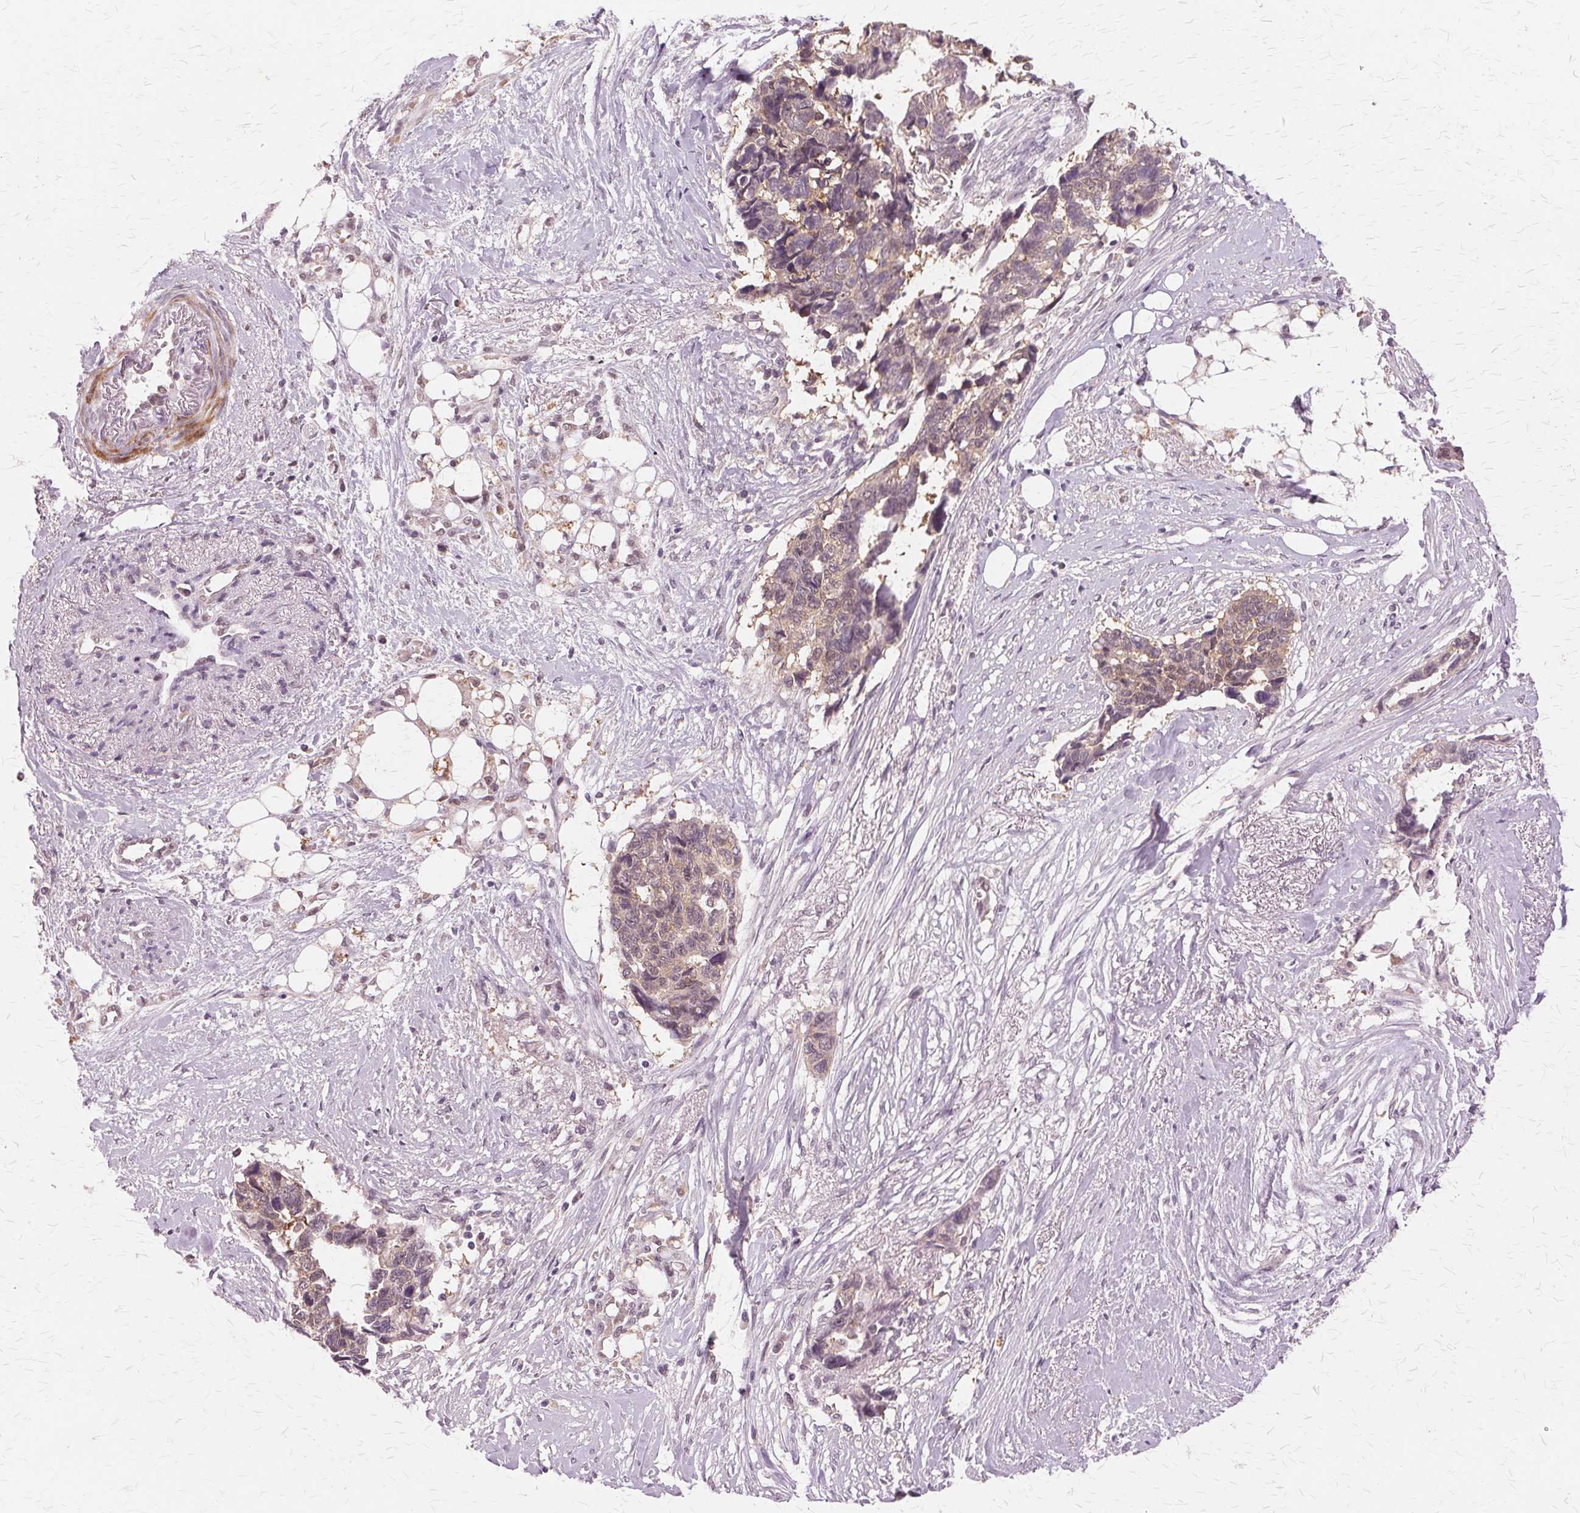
{"staining": {"intensity": "weak", "quantity": "25%-75%", "location": "nuclear"}, "tissue": "ovarian cancer", "cell_type": "Tumor cells", "image_type": "cancer", "snomed": [{"axis": "morphology", "description": "Cystadenocarcinoma, serous, NOS"}, {"axis": "topography", "description": "Ovary"}], "caption": "Protein expression analysis of human serous cystadenocarcinoma (ovarian) reveals weak nuclear expression in about 25%-75% of tumor cells.", "gene": "PRMT5", "patient": {"sex": "female", "age": 69}}